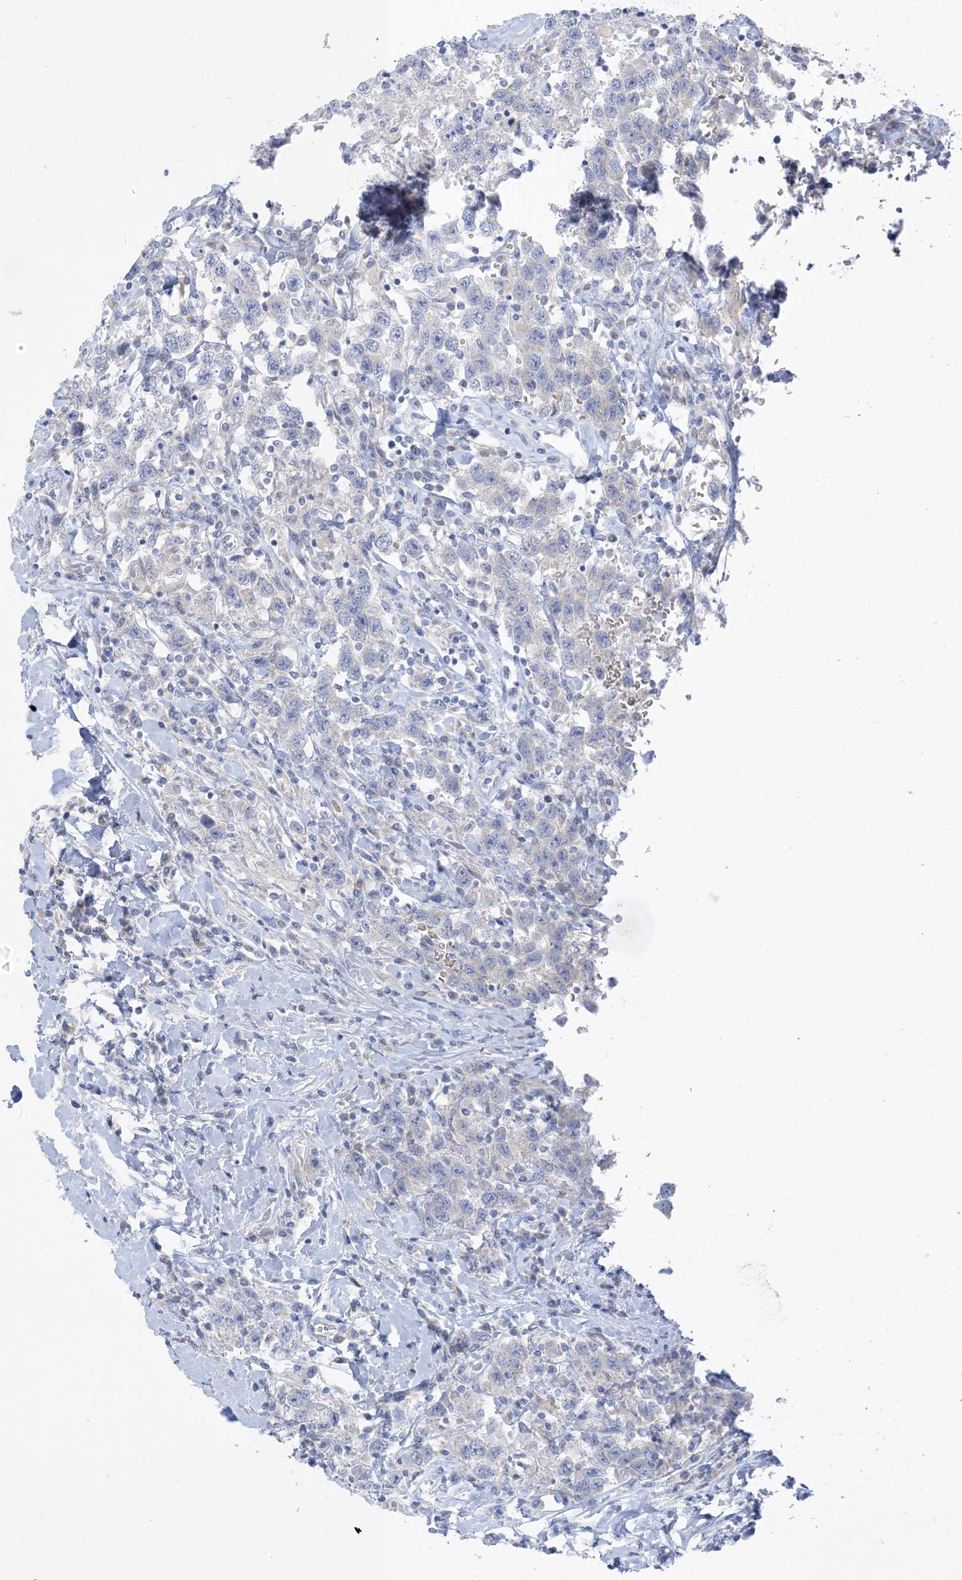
{"staining": {"intensity": "negative", "quantity": "none", "location": "none"}, "tissue": "testis cancer", "cell_type": "Tumor cells", "image_type": "cancer", "snomed": [{"axis": "morphology", "description": "Seminoma, NOS"}, {"axis": "topography", "description": "Testis"}], "caption": "Immunohistochemistry micrograph of neoplastic tissue: testis cancer (seminoma) stained with DAB (3,3'-diaminobenzidine) reveals no significant protein staining in tumor cells. (DAB IHC, high magnification).", "gene": "XIRP2", "patient": {"sex": "male", "age": 41}}